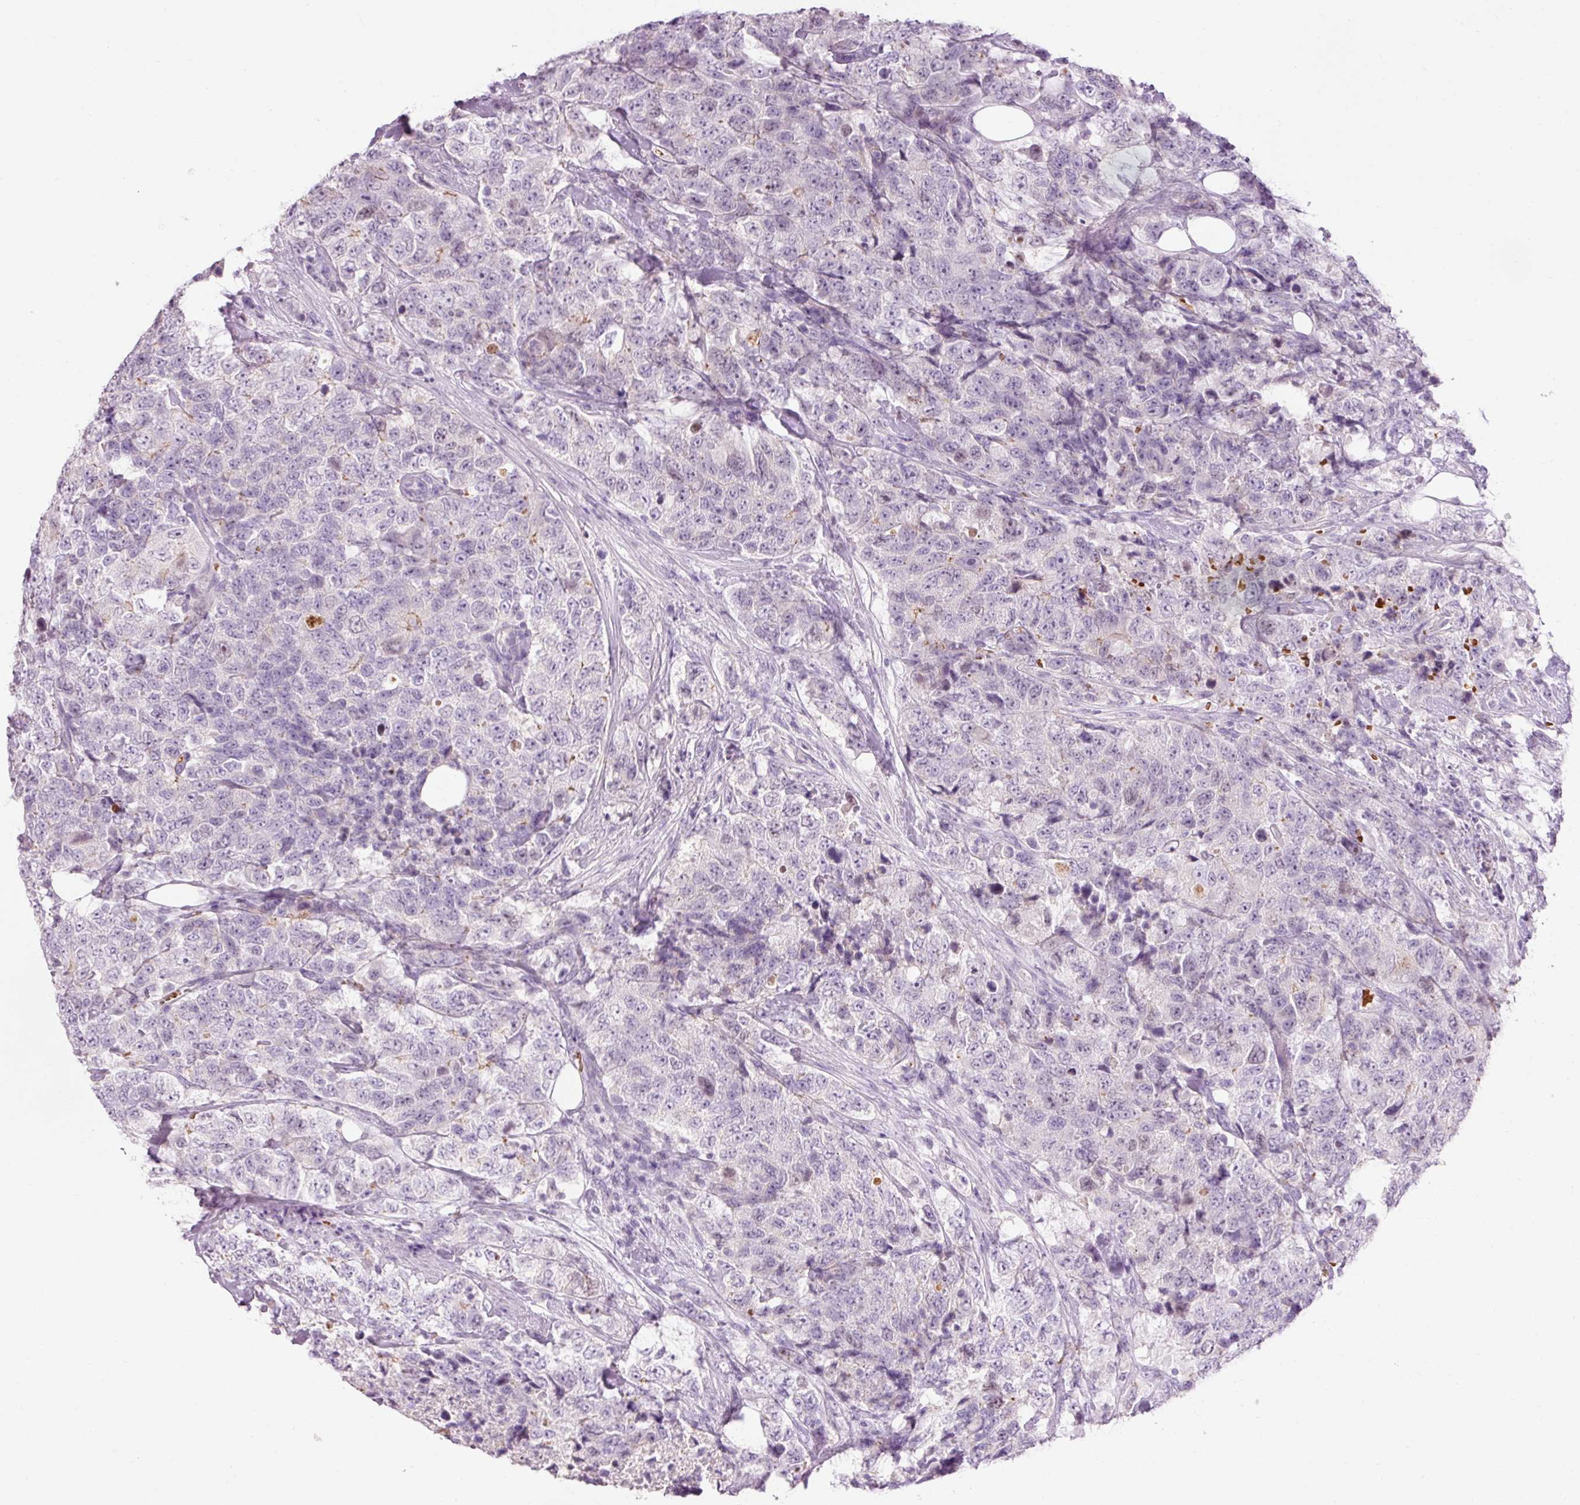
{"staining": {"intensity": "negative", "quantity": "none", "location": "none"}, "tissue": "urothelial cancer", "cell_type": "Tumor cells", "image_type": "cancer", "snomed": [{"axis": "morphology", "description": "Urothelial carcinoma, High grade"}, {"axis": "topography", "description": "Urinary bladder"}], "caption": "This is an immunohistochemistry (IHC) photomicrograph of high-grade urothelial carcinoma. There is no positivity in tumor cells.", "gene": "DHRS11", "patient": {"sex": "female", "age": 78}}